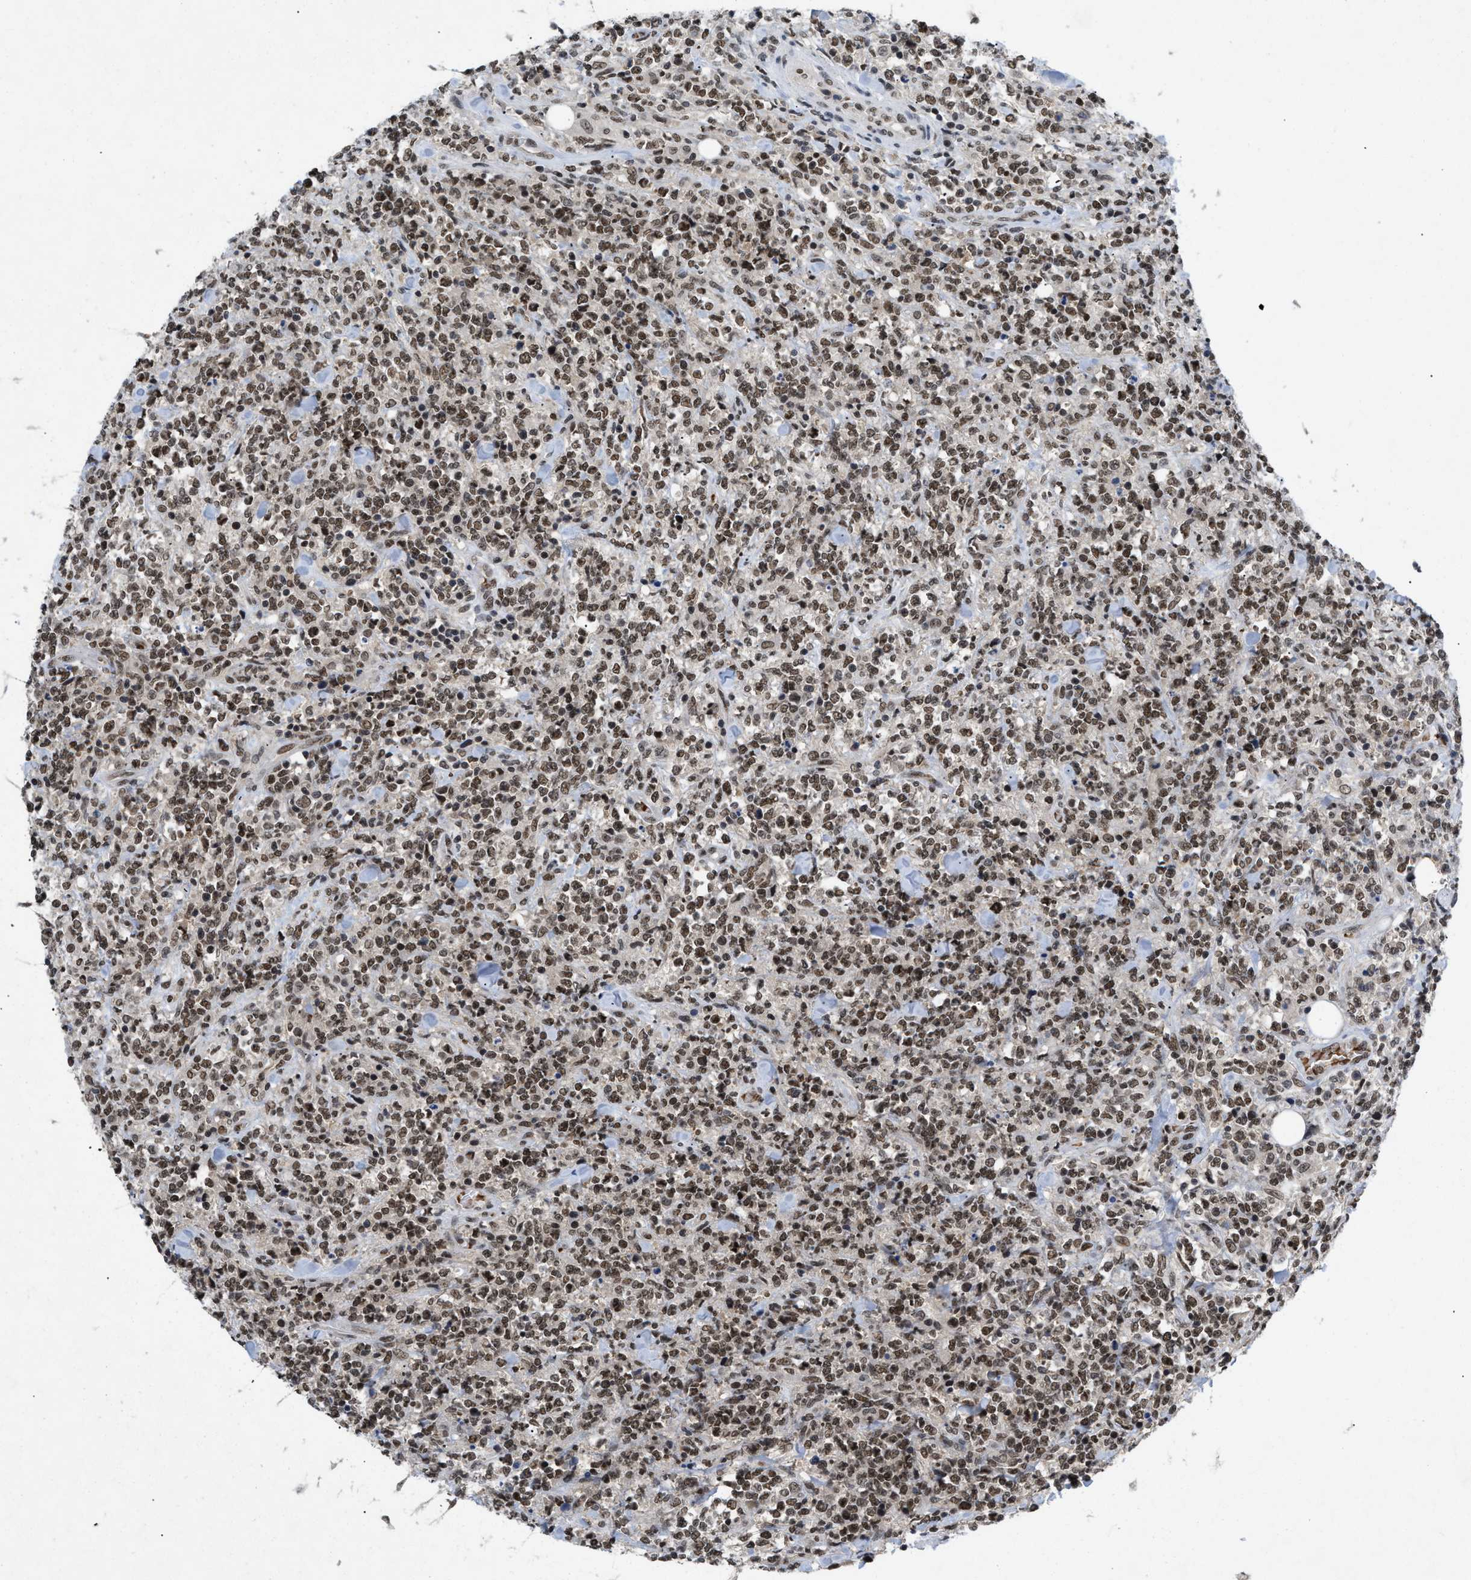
{"staining": {"intensity": "moderate", "quantity": ">75%", "location": "nuclear"}, "tissue": "lymphoma", "cell_type": "Tumor cells", "image_type": "cancer", "snomed": [{"axis": "morphology", "description": "Malignant lymphoma, non-Hodgkin's type, High grade"}, {"axis": "topography", "description": "Soft tissue"}], "caption": "High-grade malignant lymphoma, non-Hodgkin's type stained for a protein displays moderate nuclear positivity in tumor cells.", "gene": "ZNF346", "patient": {"sex": "male", "age": 18}}